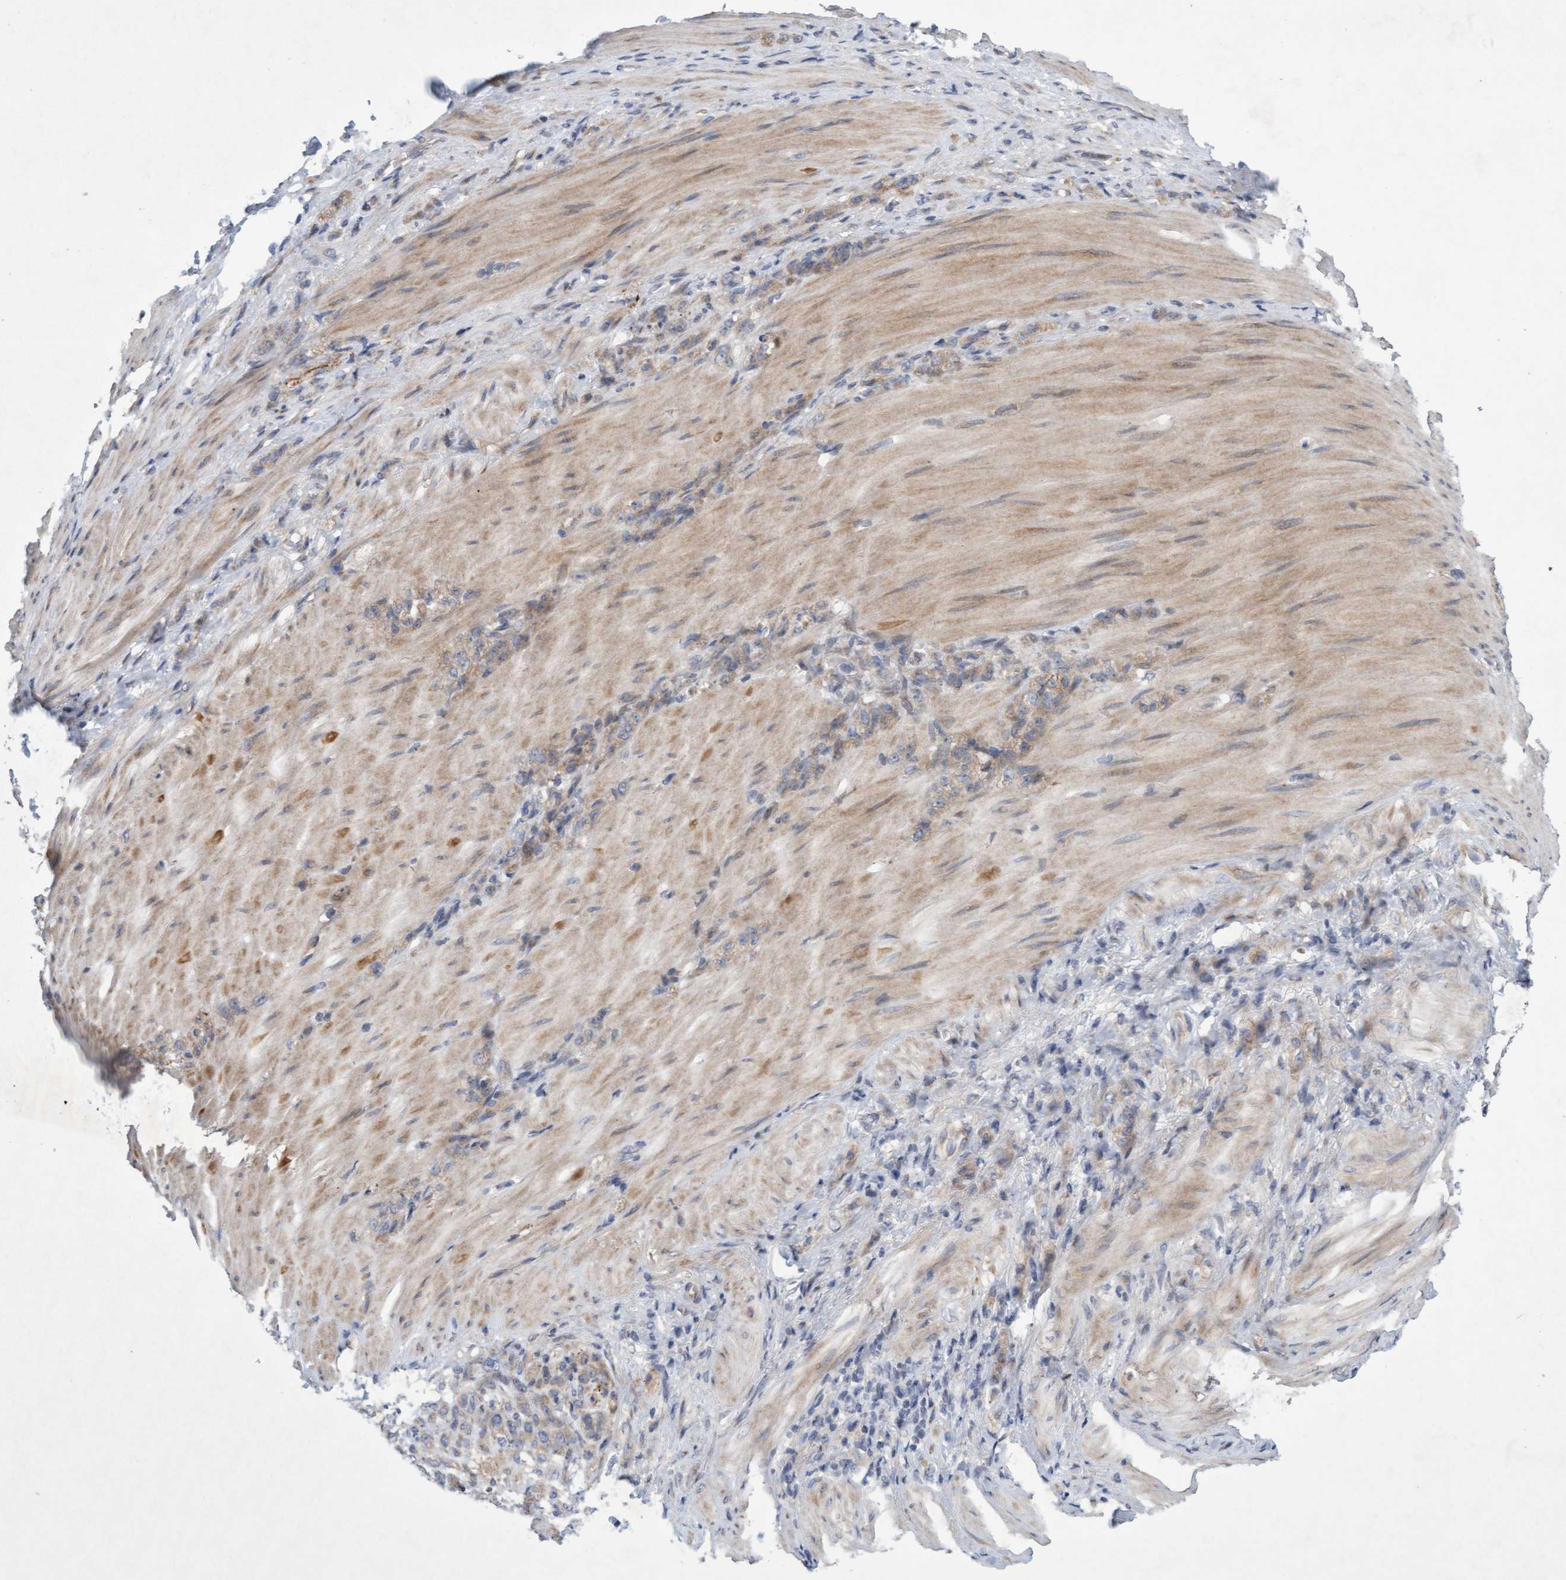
{"staining": {"intensity": "weak", "quantity": ">75%", "location": "cytoplasmic/membranous"}, "tissue": "stomach cancer", "cell_type": "Tumor cells", "image_type": "cancer", "snomed": [{"axis": "morphology", "description": "Normal tissue, NOS"}, {"axis": "morphology", "description": "Adenocarcinoma, NOS"}, {"axis": "topography", "description": "Stomach"}], "caption": "Brown immunohistochemical staining in human stomach adenocarcinoma shows weak cytoplasmic/membranous expression in about >75% of tumor cells.", "gene": "DDHD2", "patient": {"sex": "male", "age": 82}}